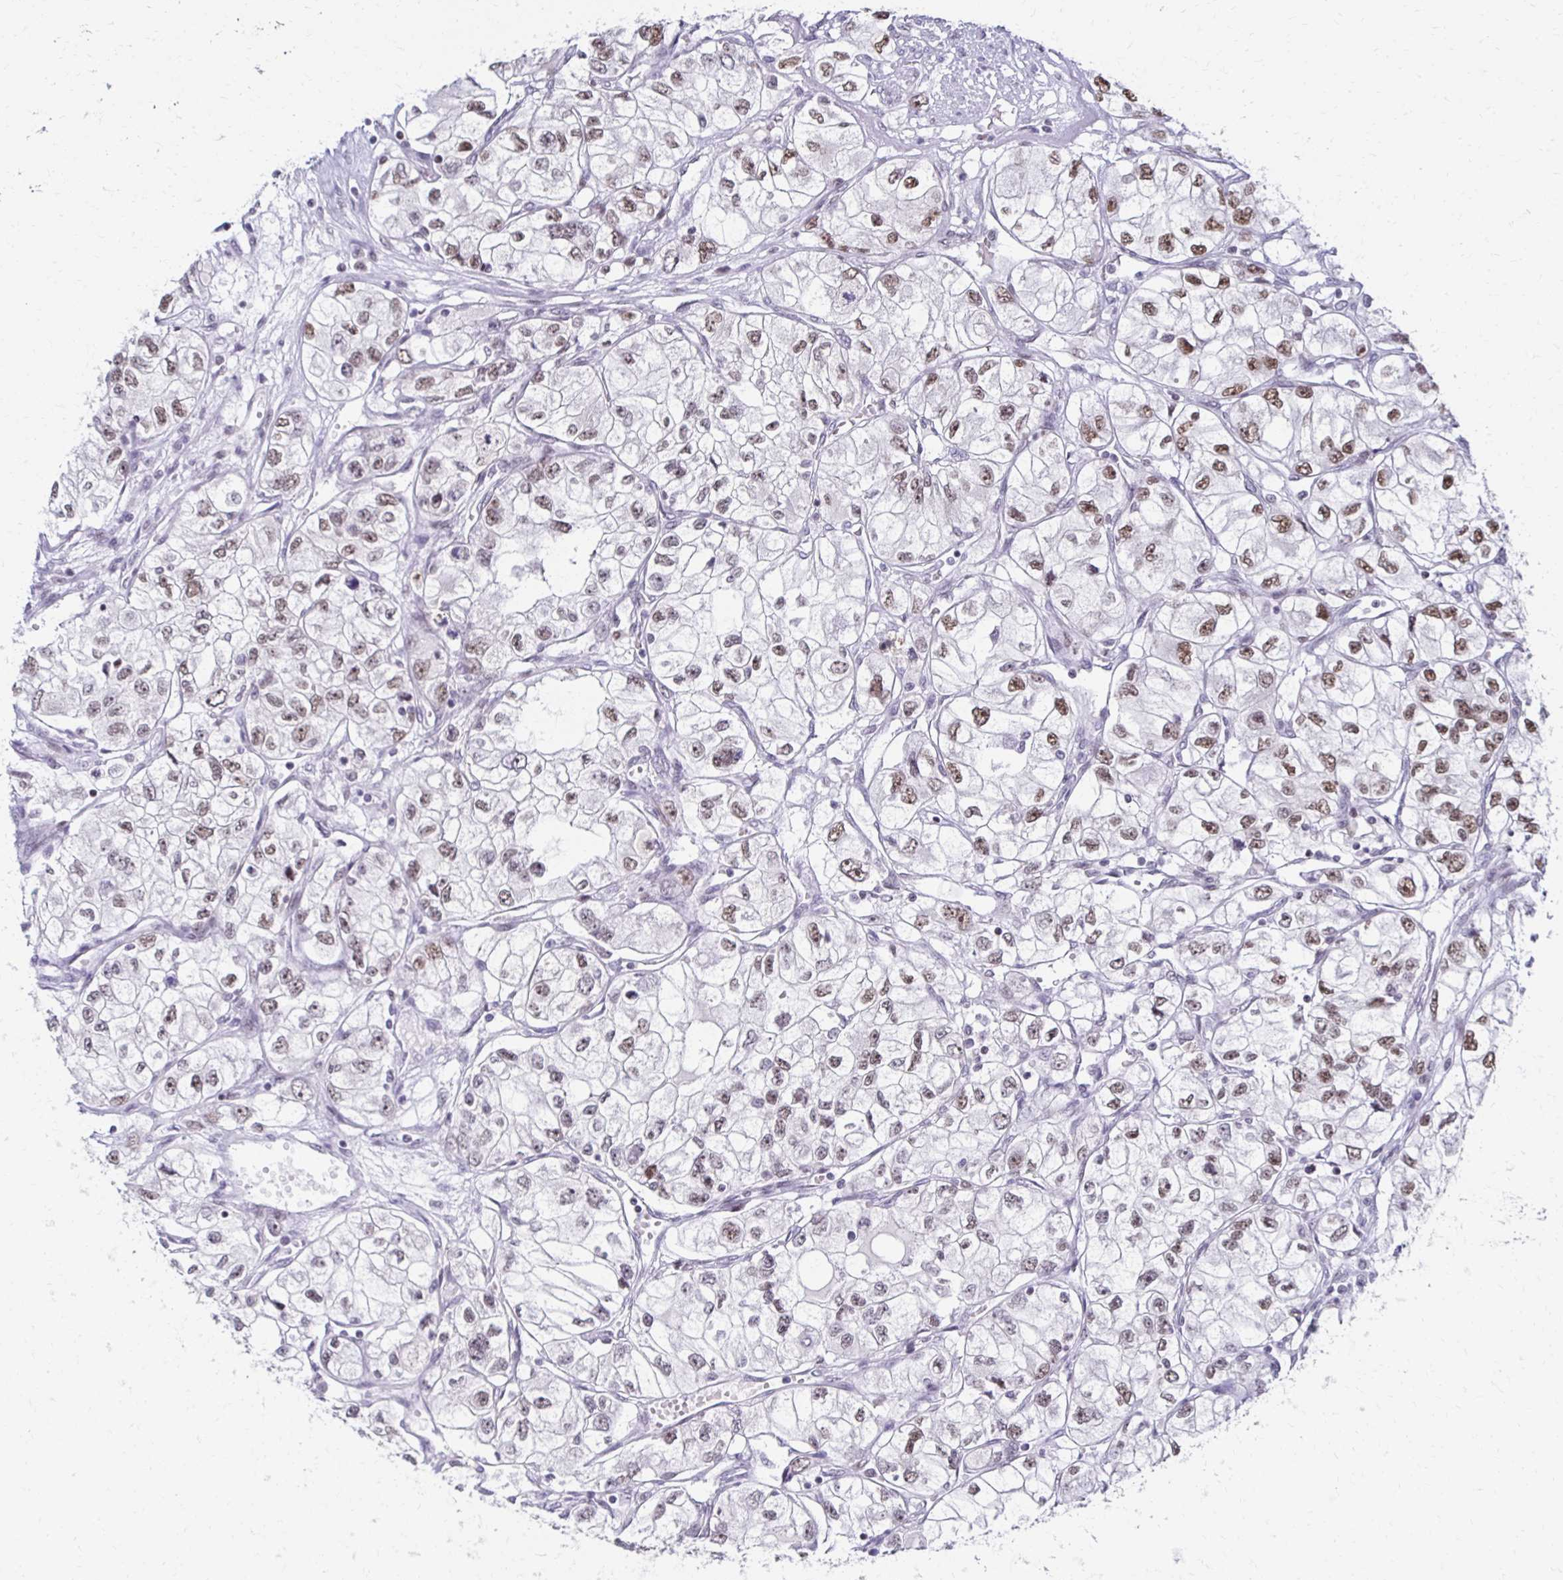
{"staining": {"intensity": "moderate", "quantity": ">75%", "location": "nuclear"}, "tissue": "renal cancer", "cell_type": "Tumor cells", "image_type": "cancer", "snomed": [{"axis": "morphology", "description": "Adenocarcinoma, NOS"}, {"axis": "topography", "description": "Kidney"}], "caption": "Renal cancer tissue demonstrates moderate nuclear expression in about >75% of tumor cells, visualized by immunohistochemistry.", "gene": "IRF7", "patient": {"sex": "female", "age": 59}}